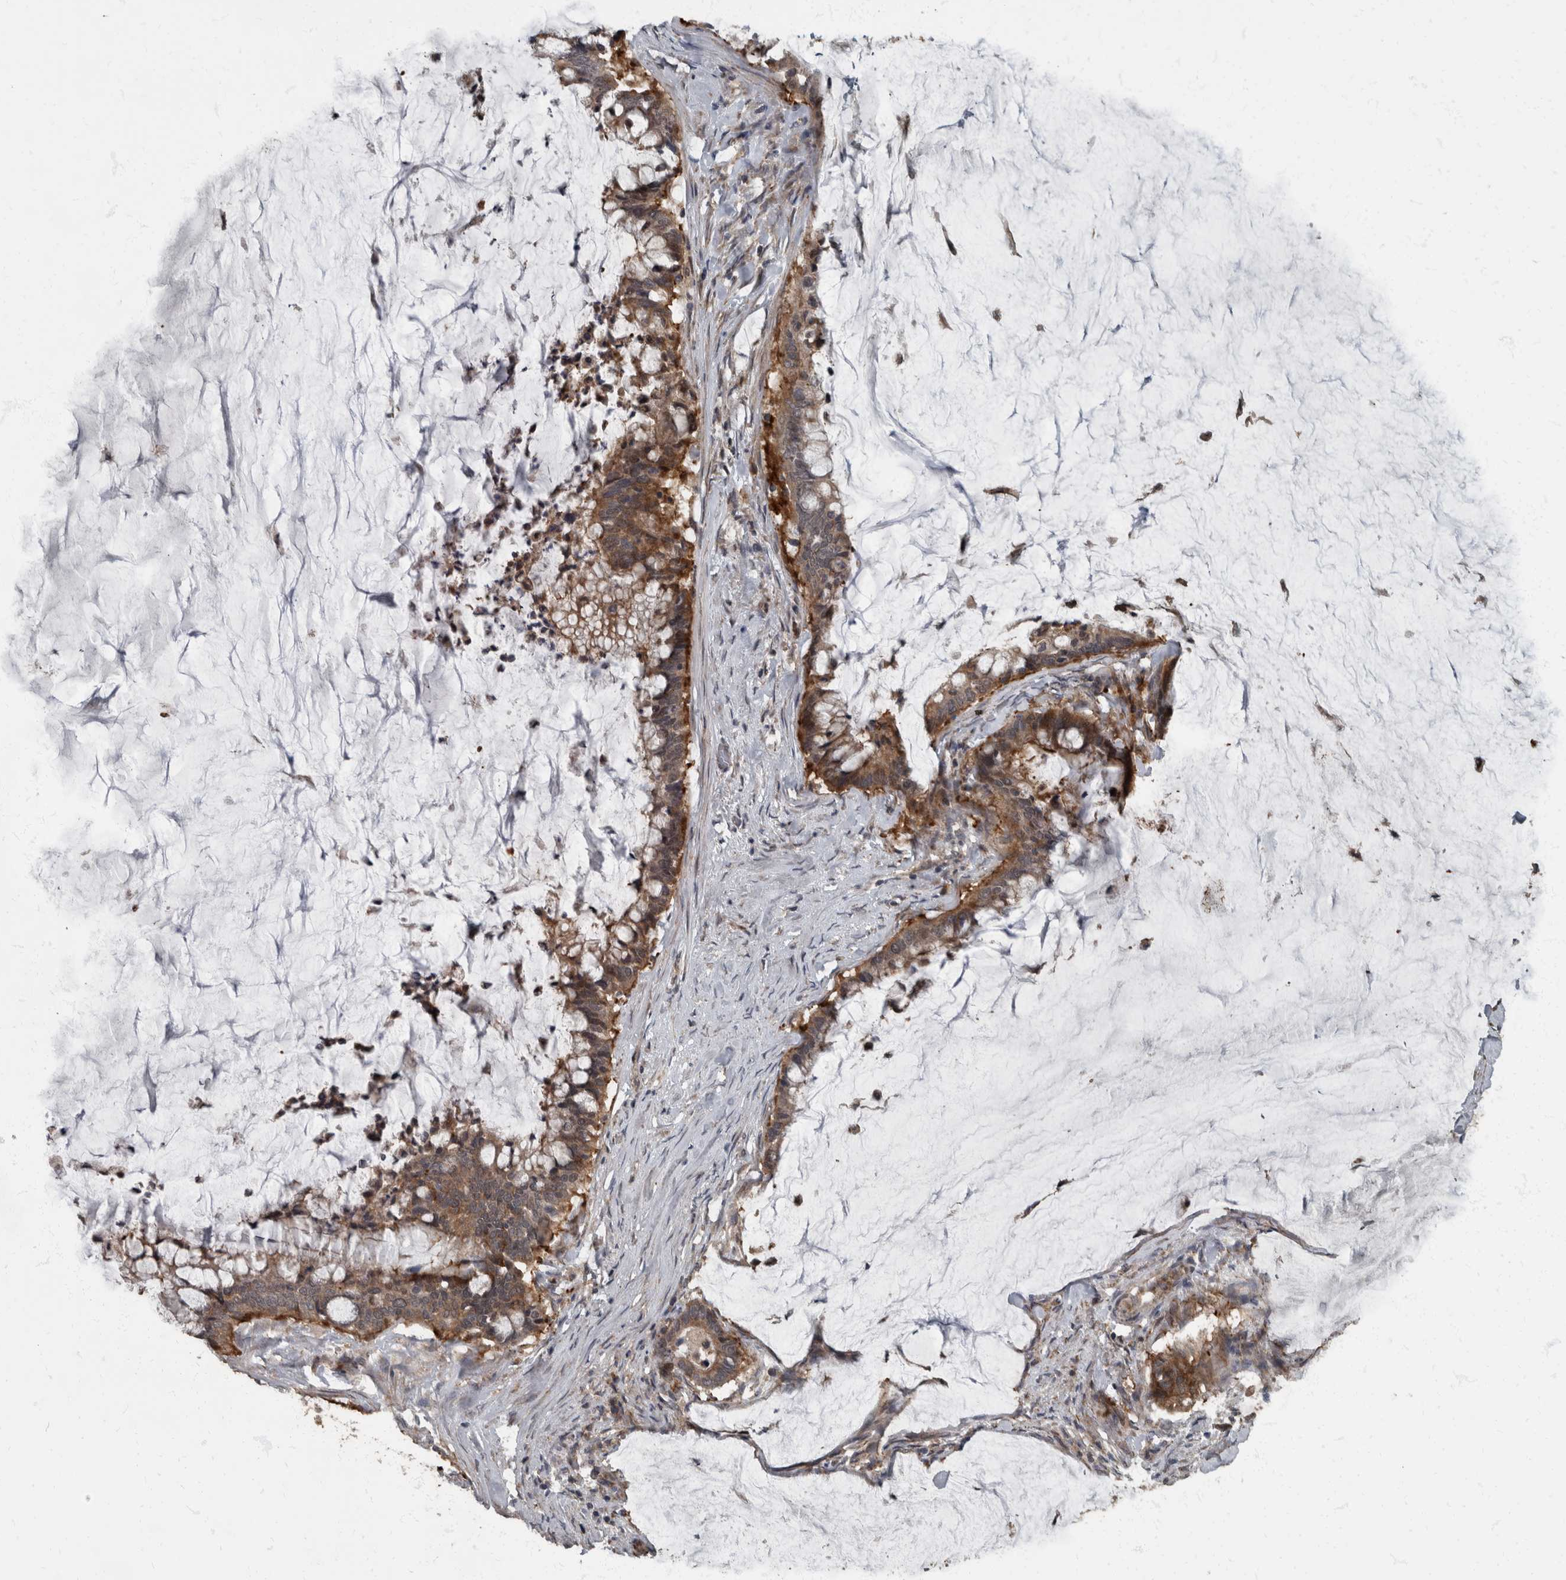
{"staining": {"intensity": "moderate", "quantity": ">75%", "location": "cytoplasmic/membranous"}, "tissue": "pancreatic cancer", "cell_type": "Tumor cells", "image_type": "cancer", "snomed": [{"axis": "morphology", "description": "Adenocarcinoma, NOS"}, {"axis": "topography", "description": "Pancreas"}], "caption": "High-power microscopy captured an IHC photomicrograph of adenocarcinoma (pancreatic), revealing moderate cytoplasmic/membranous staining in about >75% of tumor cells.", "gene": "RABGGTB", "patient": {"sex": "male", "age": 41}}